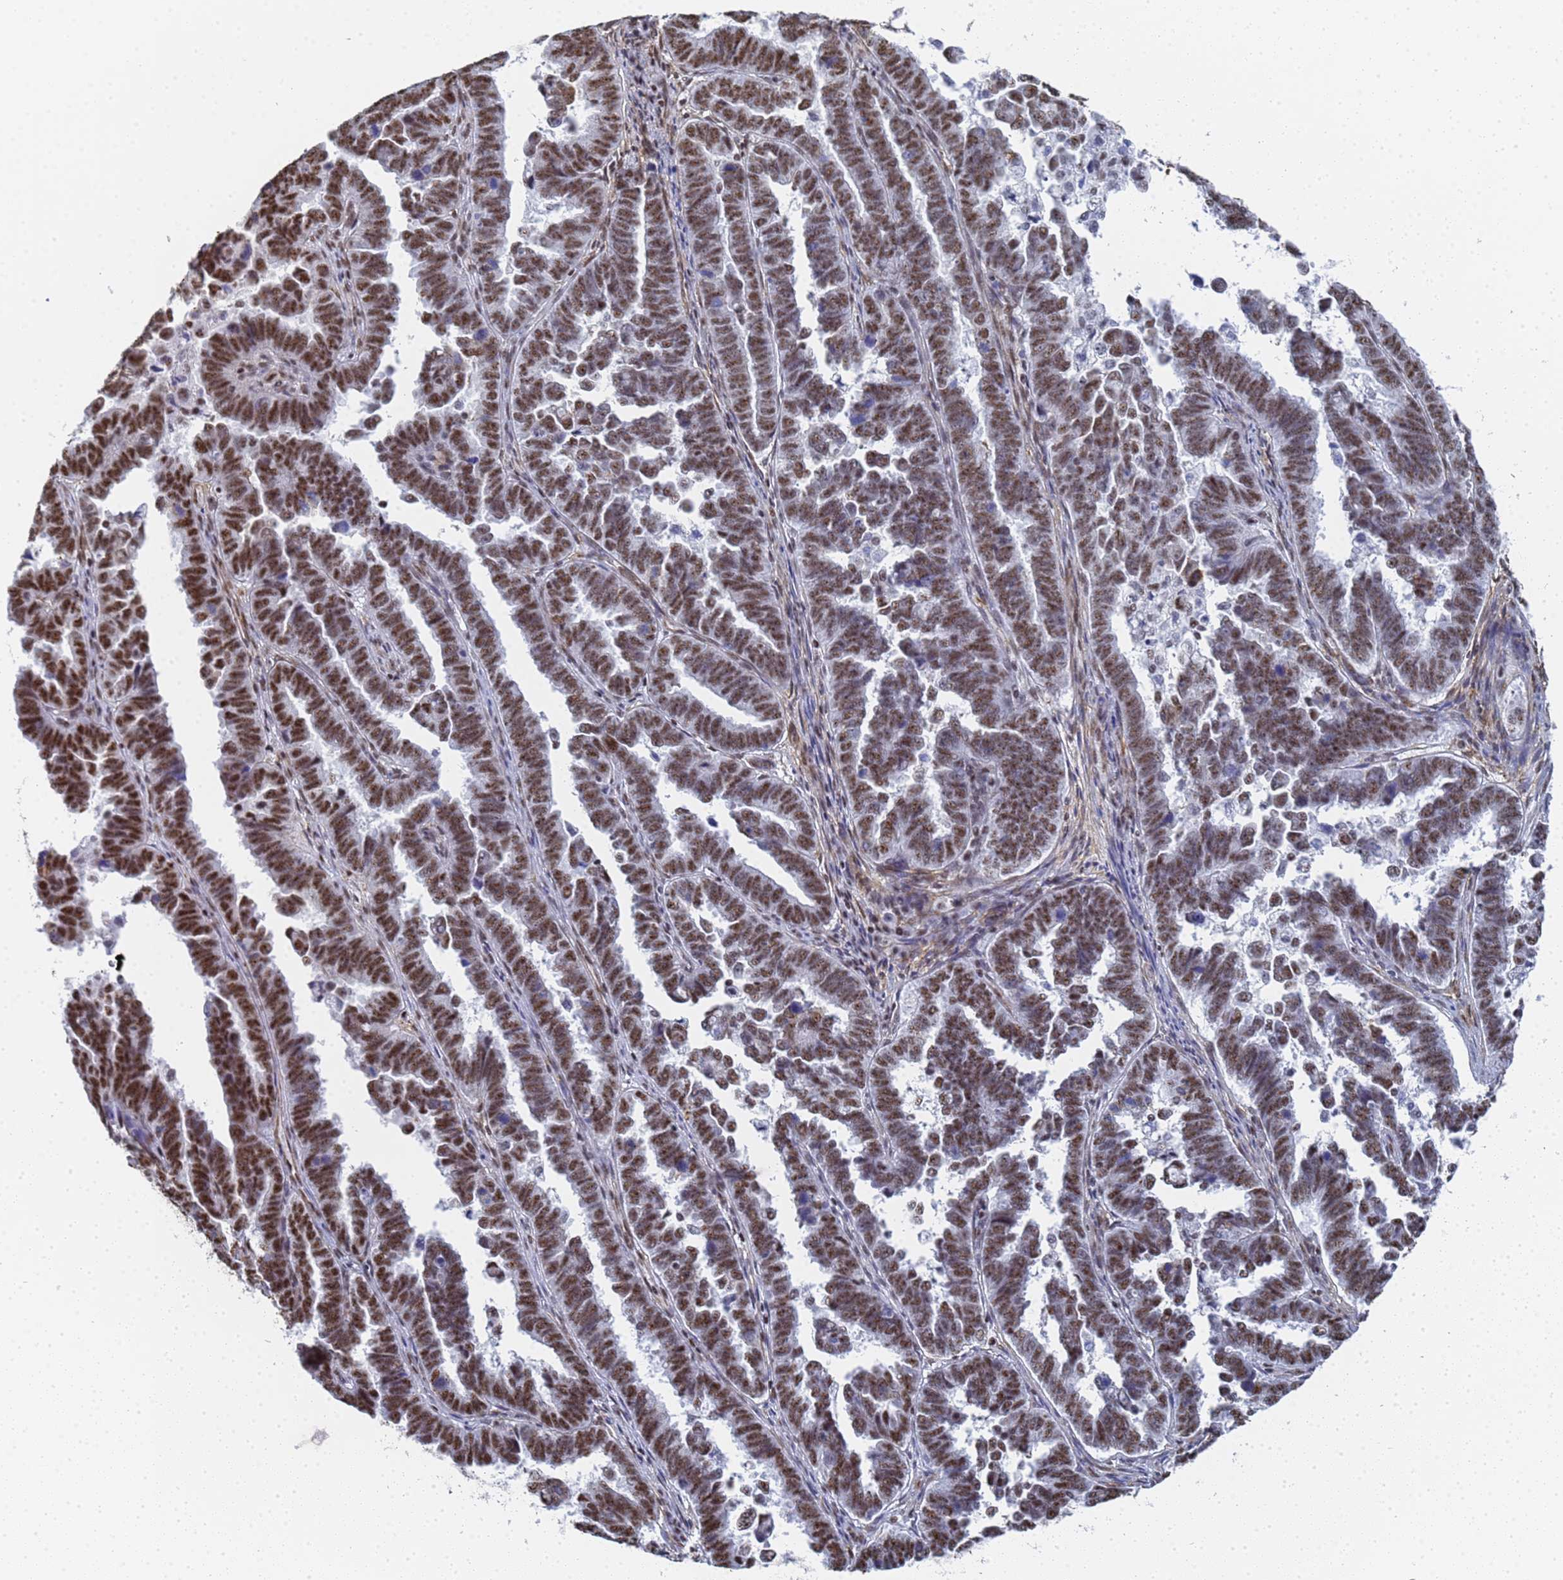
{"staining": {"intensity": "strong", "quantity": ">75%", "location": "nuclear"}, "tissue": "endometrial cancer", "cell_type": "Tumor cells", "image_type": "cancer", "snomed": [{"axis": "morphology", "description": "Adenocarcinoma, NOS"}, {"axis": "topography", "description": "Endometrium"}], "caption": "Immunohistochemistry of endometrial adenocarcinoma shows high levels of strong nuclear positivity in about >75% of tumor cells.", "gene": "PRRT4", "patient": {"sex": "female", "age": 75}}